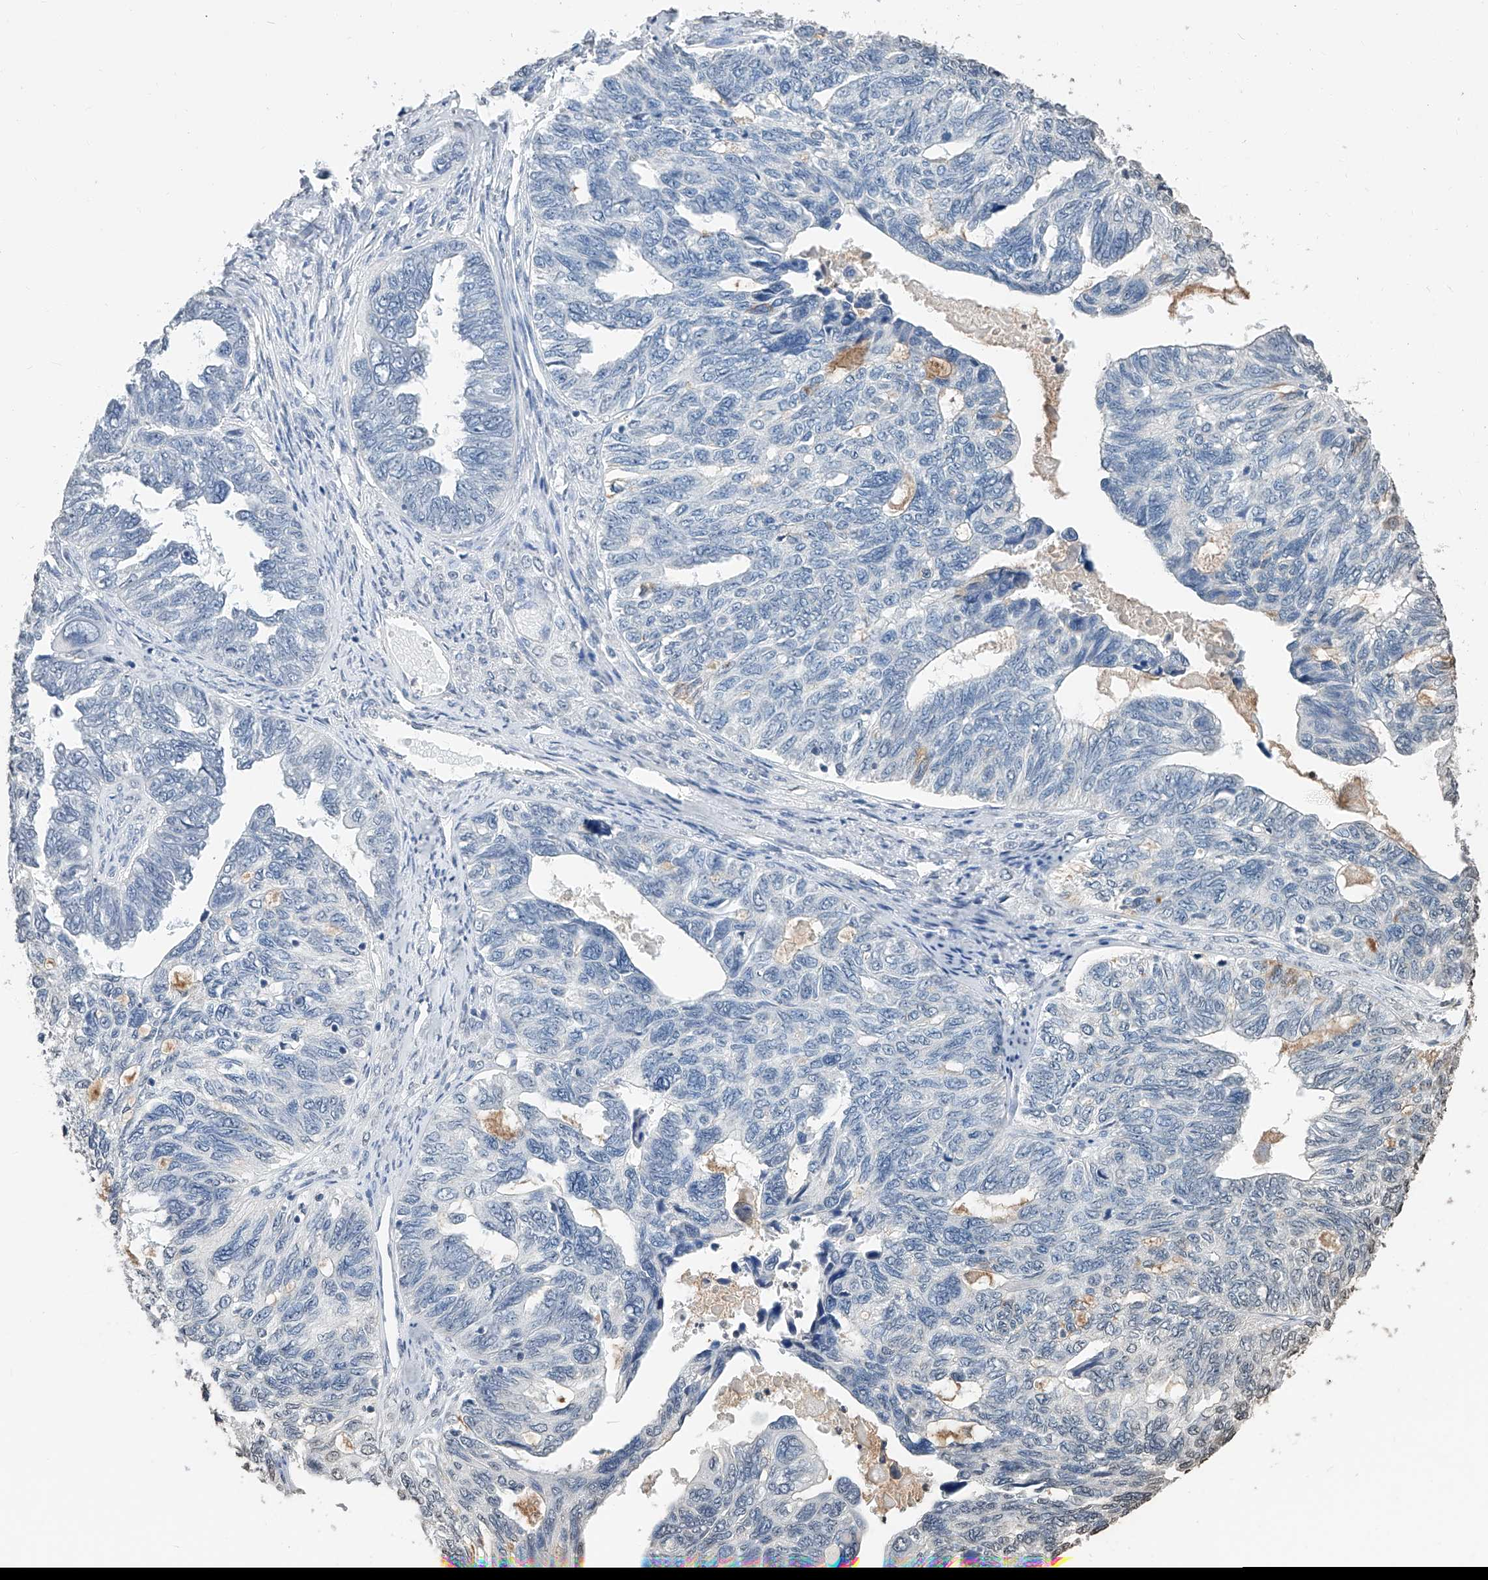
{"staining": {"intensity": "negative", "quantity": "none", "location": "none"}, "tissue": "ovarian cancer", "cell_type": "Tumor cells", "image_type": "cancer", "snomed": [{"axis": "morphology", "description": "Cystadenocarcinoma, serous, NOS"}, {"axis": "topography", "description": "Ovary"}], "caption": "Immunohistochemistry photomicrograph of neoplastic tissue: serous cystadenocarcinoma (ovarian) stained with DAB exhibits no significant protein expression in tumor cells.", "gene": "RP9", "patient": {"sex": "female", "age": 79}}